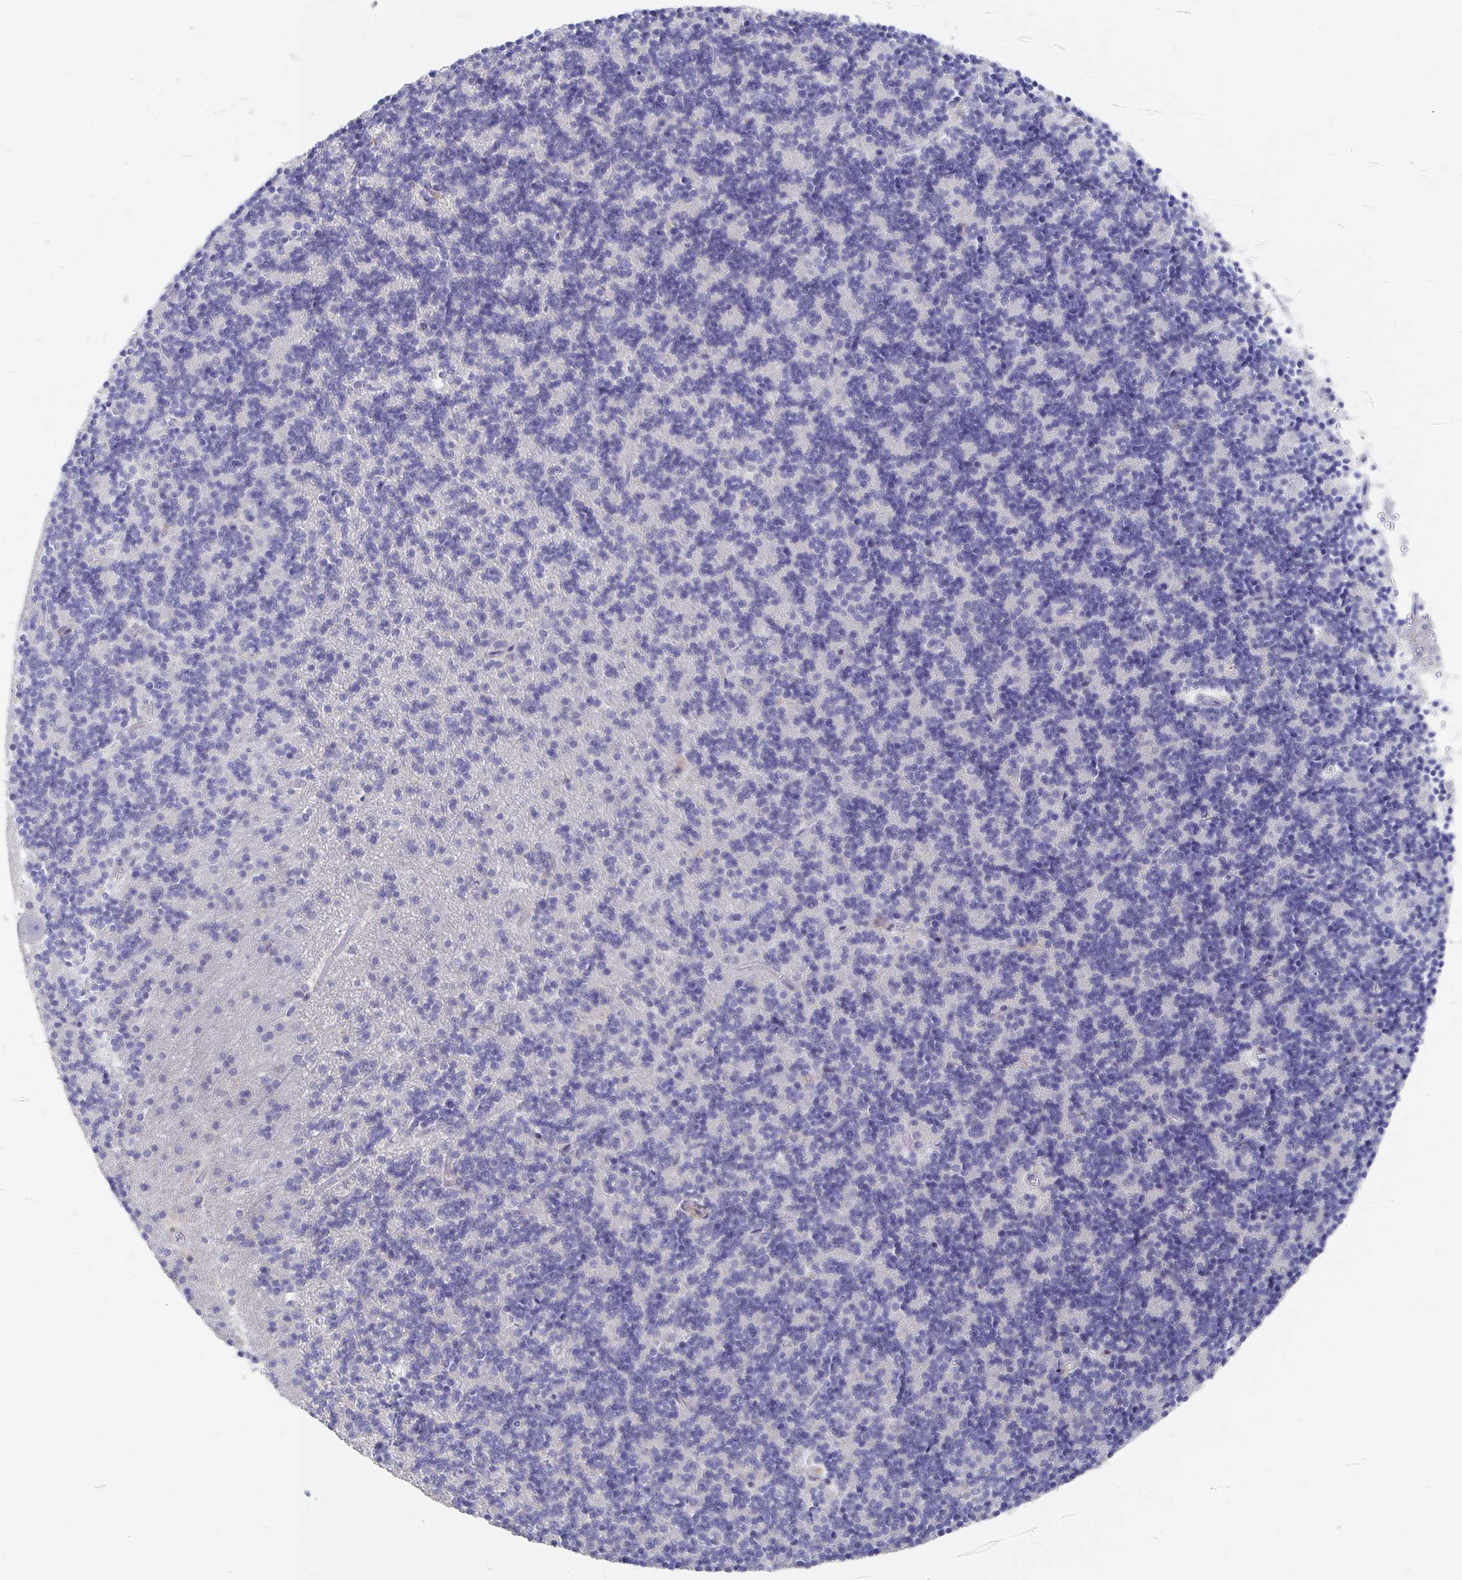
{"staining": {"intensity": "negative", "quantity": "none", "location": "none"}, "tissue": "cerebellum", "cell_type": "Cells in granular layer", "image_type": "normal", "snomed": [{"axis": "morphology", "description": "Normal tissue, NOS"}, {"axis": "topography", "description": "Cerebellum"}], "caption": "Immunohistochemical staining of unremarkable human cerebellum displays no significant staining in cells in granular layer.", "gene": "PIK3CD", "patient": {"sex": "male", "age": 54}}